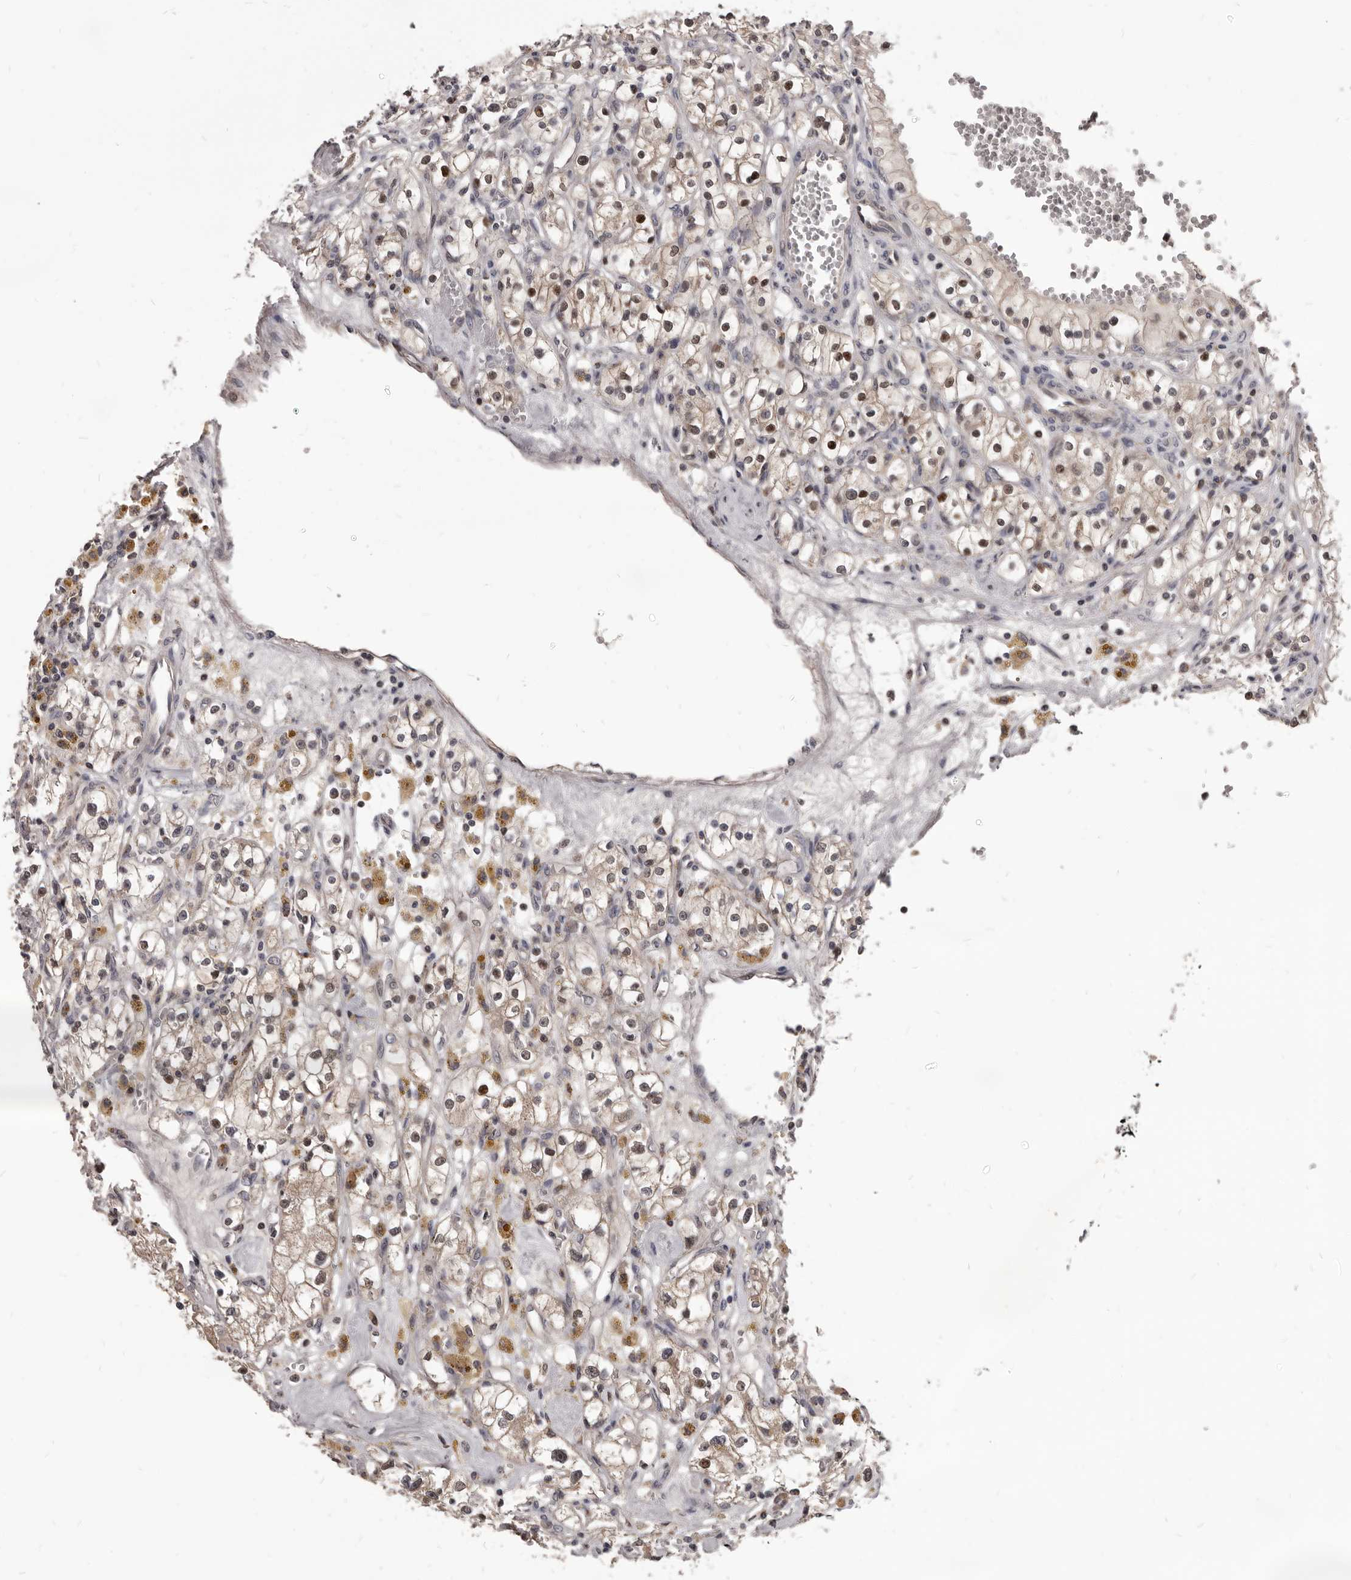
{"staining": {"intensity": "moderate", "quantity": "25%-75%", "location": "cytoplasmic/membranous,nuclear"}, "tissue": "renal cancer", "cell_type": "Tumor cells", "image_type": "cancer", "snomed": [{"axis": "morphology", "description": "Adenocarcinoma, NOS"}, {"axis": "topography", "description": "Kidney"}], "caption": "High-power microscopy captured an IHC micrograph of renal adenocarcinoma, revealing moderate cytoplasmic/membranous and nuclear expression in about 25%-75% of tumor cells.", "gene": "MAP3K14", "patient": {"sex": "male", "age": 56}}